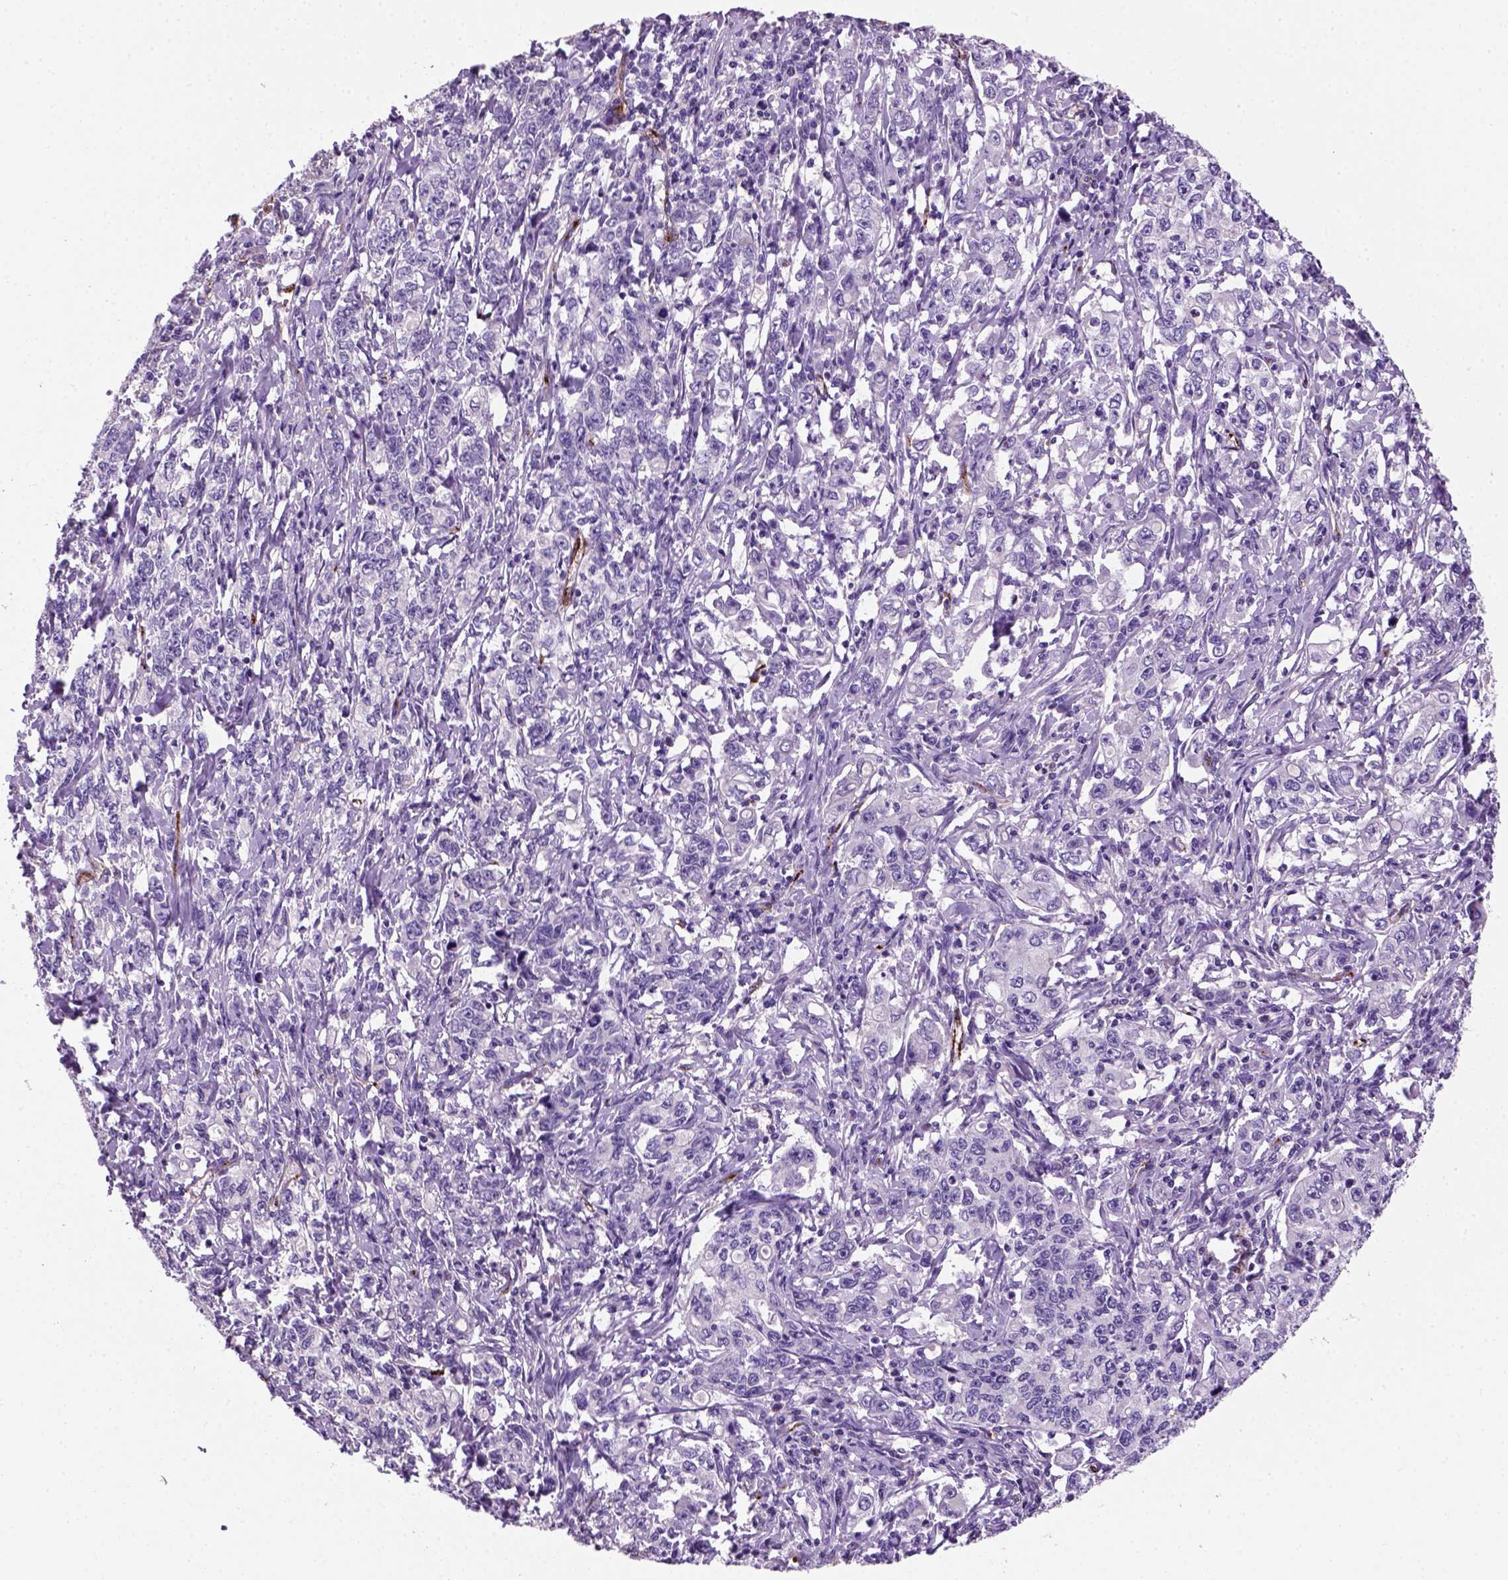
{"staining": {"intensity": "negative", "quantity": "none", "location": "none"}, "tissue": "stomach cancer", "cell_type": "Tumor cells", "image_type": "cancer", "snomed": [{"axis": "morphology", "description": "Adenocarcinoma, NOS"}, {"axis": "topography", "description": "Stomach, lower"}], "caption": "There is no significant staining in tumor cells of stomach cancer (adenocarcinoma). The staining is performed using DAB (3,3'-diaminobenzidine) brown chromogen with nuclei counter-stained in using hematoxylin.", "gene": "VWF", "patient": {"sex": "female", "age": 72}}